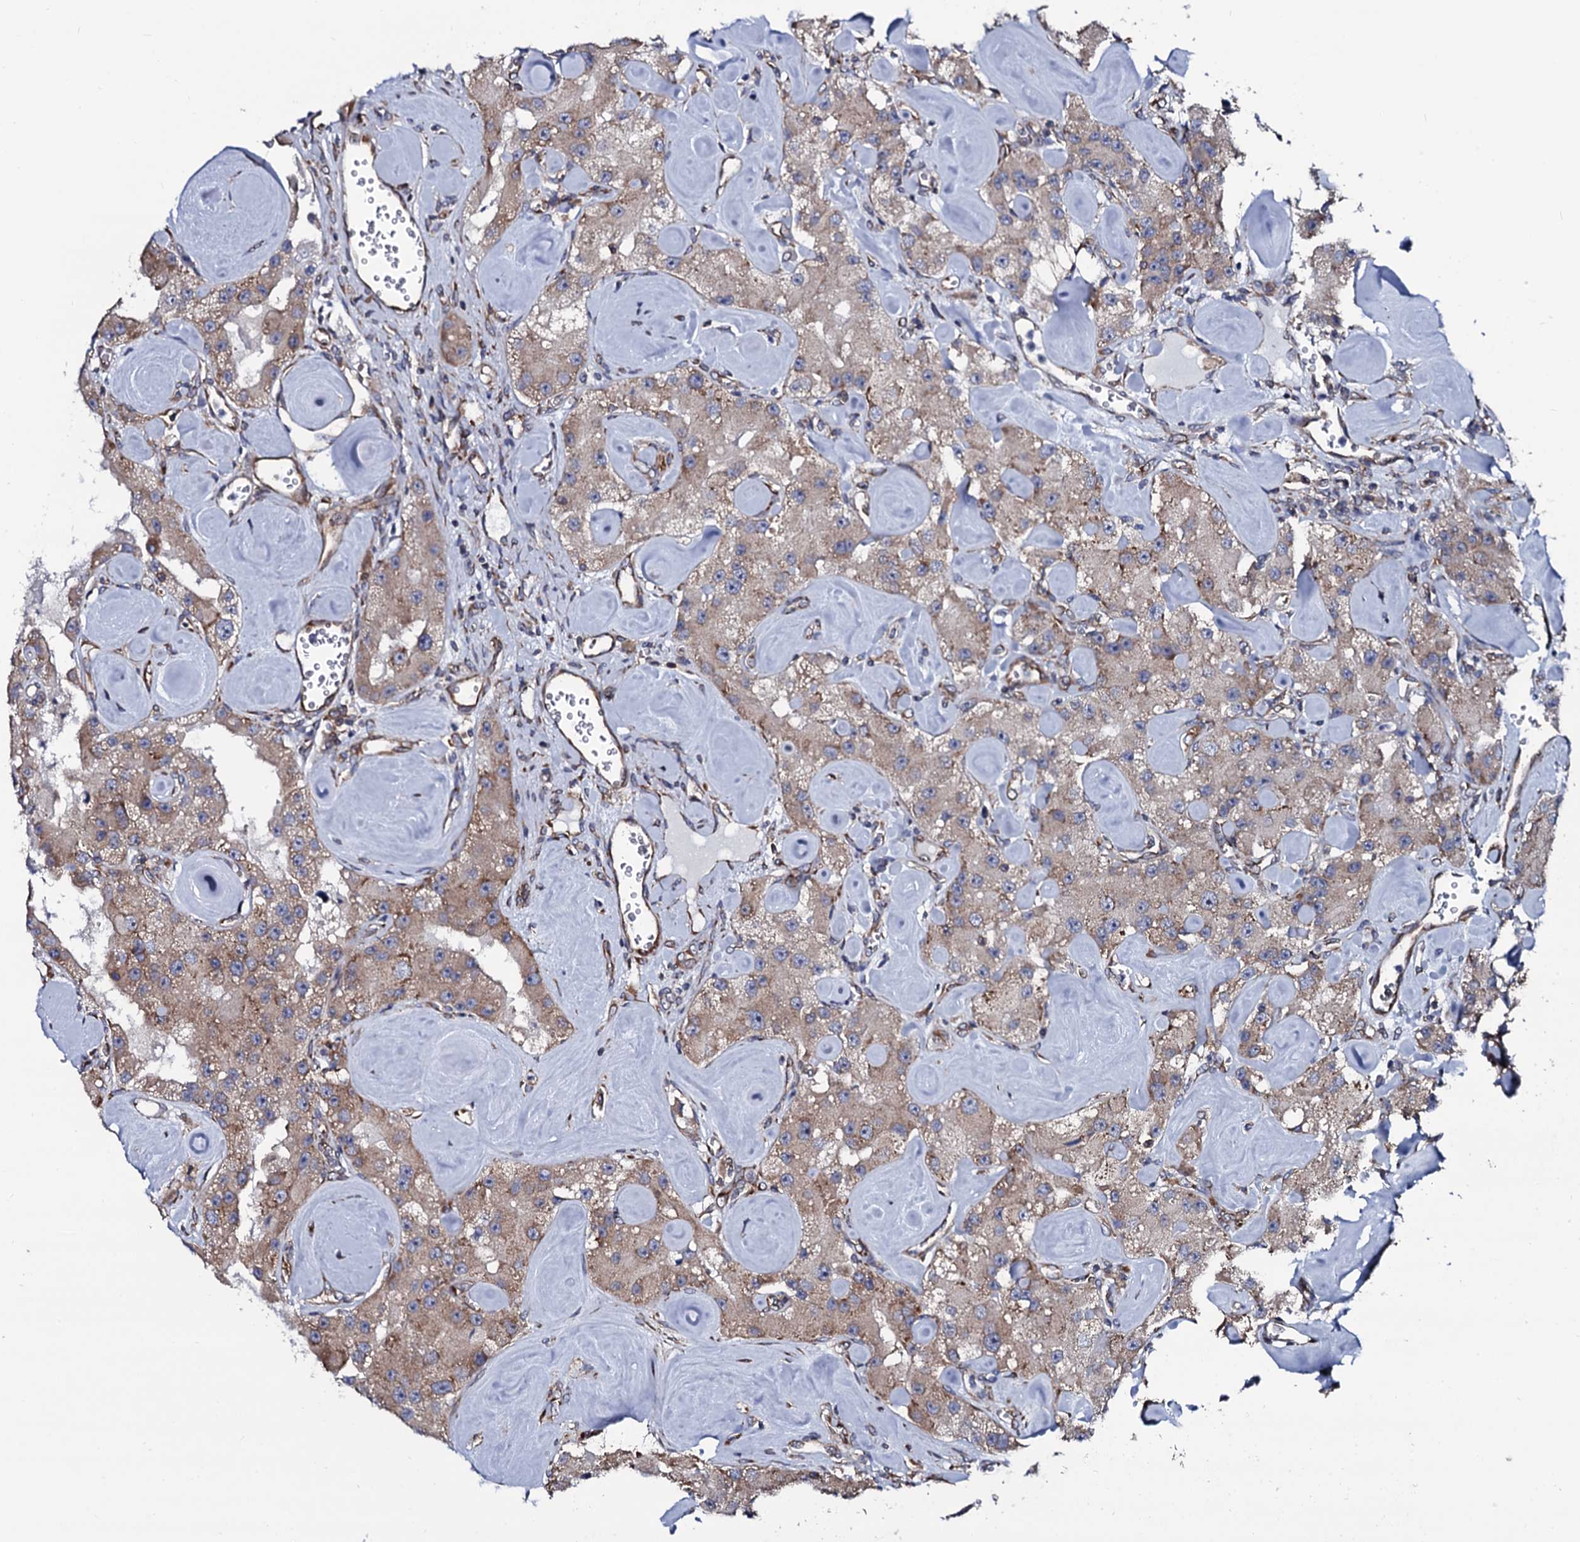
{"staining": {"intensity": "weak", "quantity": ">75%", "location": "cytoplasmic/membranous"}, "tissue": "carcinoid", "cell_type": "Tumor cells", "image_type": "cancer", "snomed": [{"axis": "morphology", "description": "Carcinoid, malignant, NOS"}, {"axis": "topography", "description": "Pancreas"}], "caption": "A brown stain highlights weak cytoplasmic/membranous positivity of a protein in carcinoid (malignant) tumor cells.", "gene": "SPTY2D1", "patient": {"sex": "male", "age": 41}}